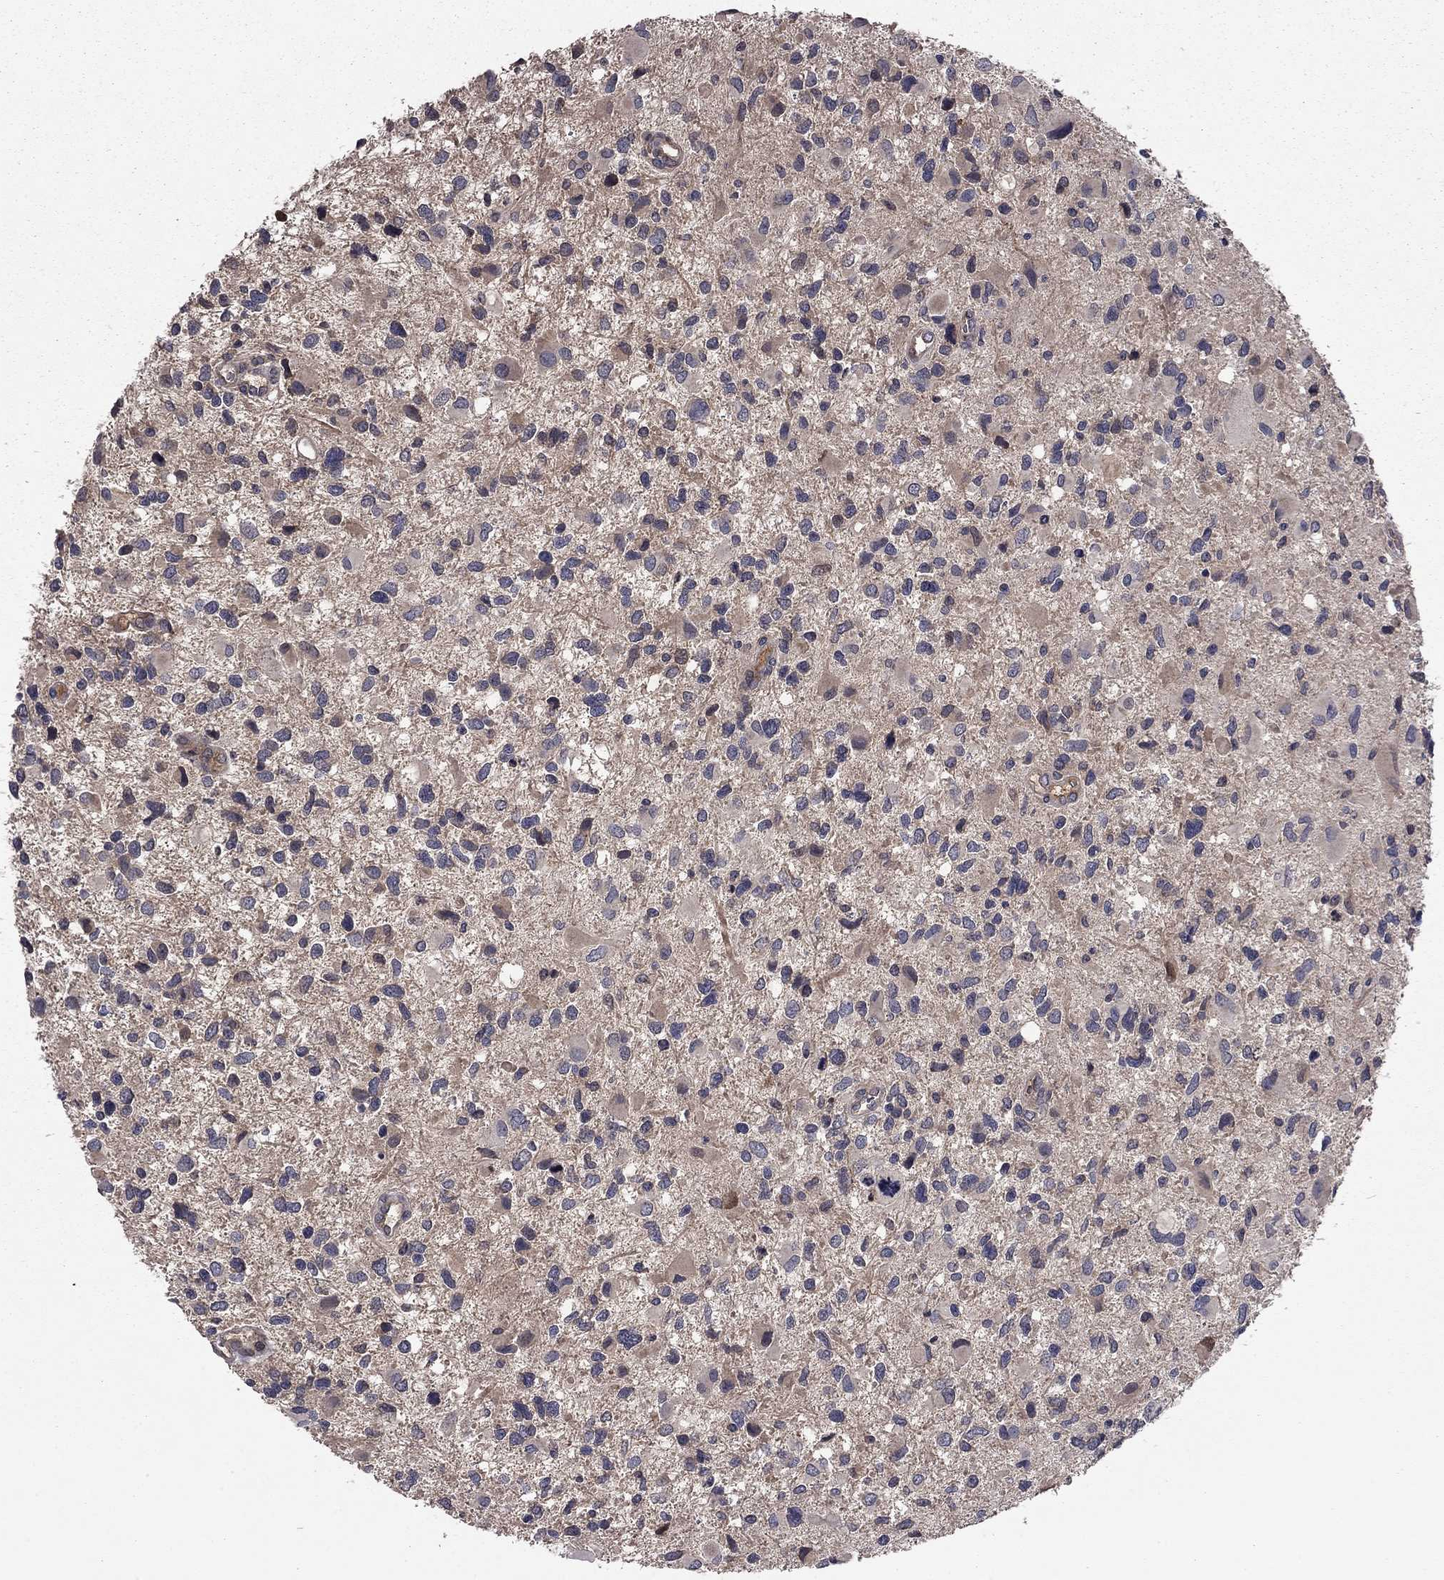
{"staining": {"intensity": "negative", "quantity": "none", "location": "none"}, "tissue": "glioma", "cell_type": "Tumor cells", "image_type": "cancer", "snomed": [{"axis": "morphology", "description": "Glioma, malignant, Low grade"}, {"axis": "topography", "description": "Brain"}], "caption": "Immunohistochemical staining of human malignant glioma (low-grade) reveals no significant expression in tumor cells.", "gene": "PROS1", "patient": {"sex": "female", "age": 32}}